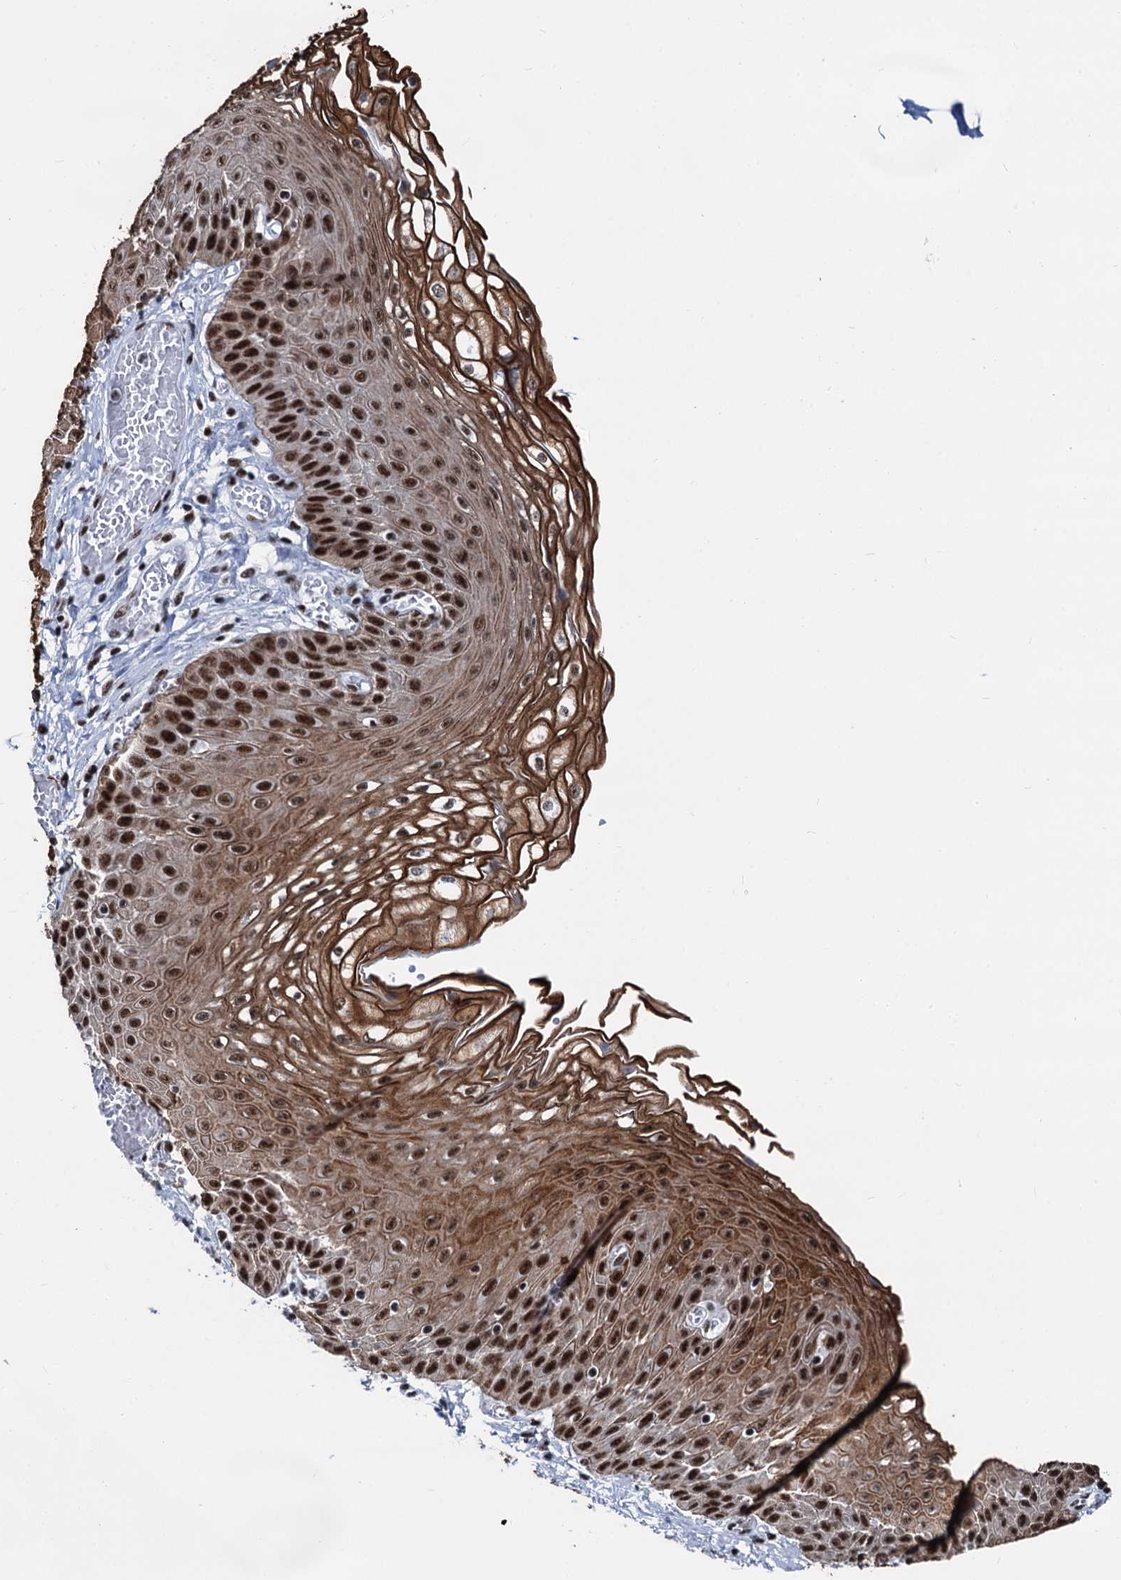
{"staining": {"intensity": "strong", "quantity": ">75%", "location": "cytoplasmic/membranous,nuclear"}, "tissue": "esophagus", "cell_type": "Squamous epithelial cells", "image_type": "normal", "snomed": [{"axis": "morphology", "description": "Normal tissue, NOS"}, {"axis": "topography", "description": "Esophagus"}], "caption": "Esophagus stained for a protein shows strong cytoplasmic/membranous,nuclear positivity in squamous epithelial cells.", "gene": "DDX23", "patient": {"sex": "male", "age": 81}}